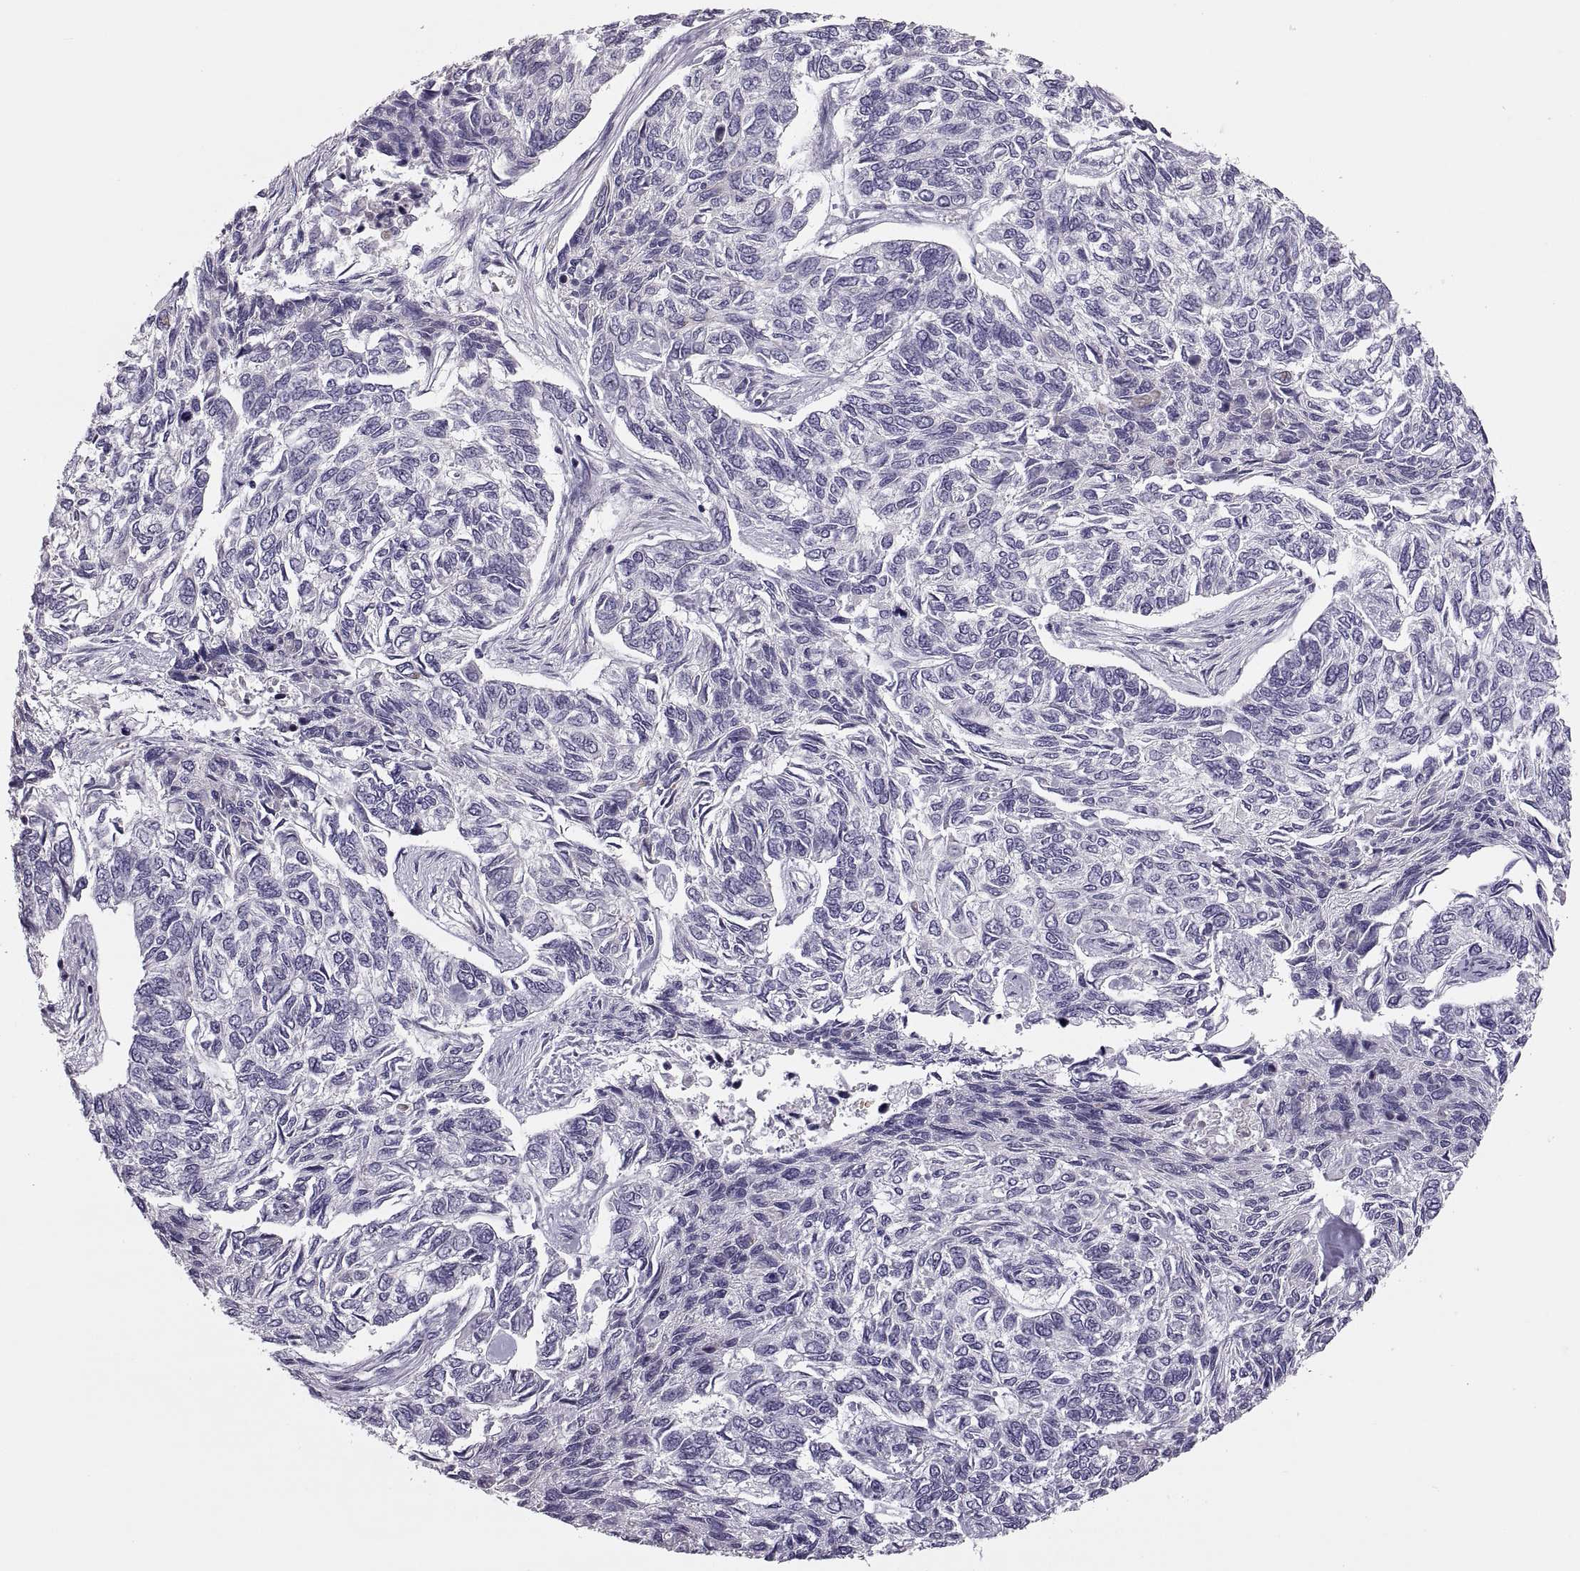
{"staining": {"intensity": "negative", "quantity": "none", "location": "none"}, "tissue": "skin cancer", "cell_type": "Tumor cells", "image_type": "cancer", "snomed": [{"axis": "morphology", "description": "Basal cell carcinoma"}, {"axis": "topography", "description": "Skin"}], "caption": "Immunohistochemistry of skin basal cell carcinoma demonstrates no staining in tumor cells. (DAB (3,3'-diaminobenzidine) immunohistochemistry (IHC) with hematoxylin counter stain).", "gene": "ADH6", "patient": {"sex": "female", "age": 65}}